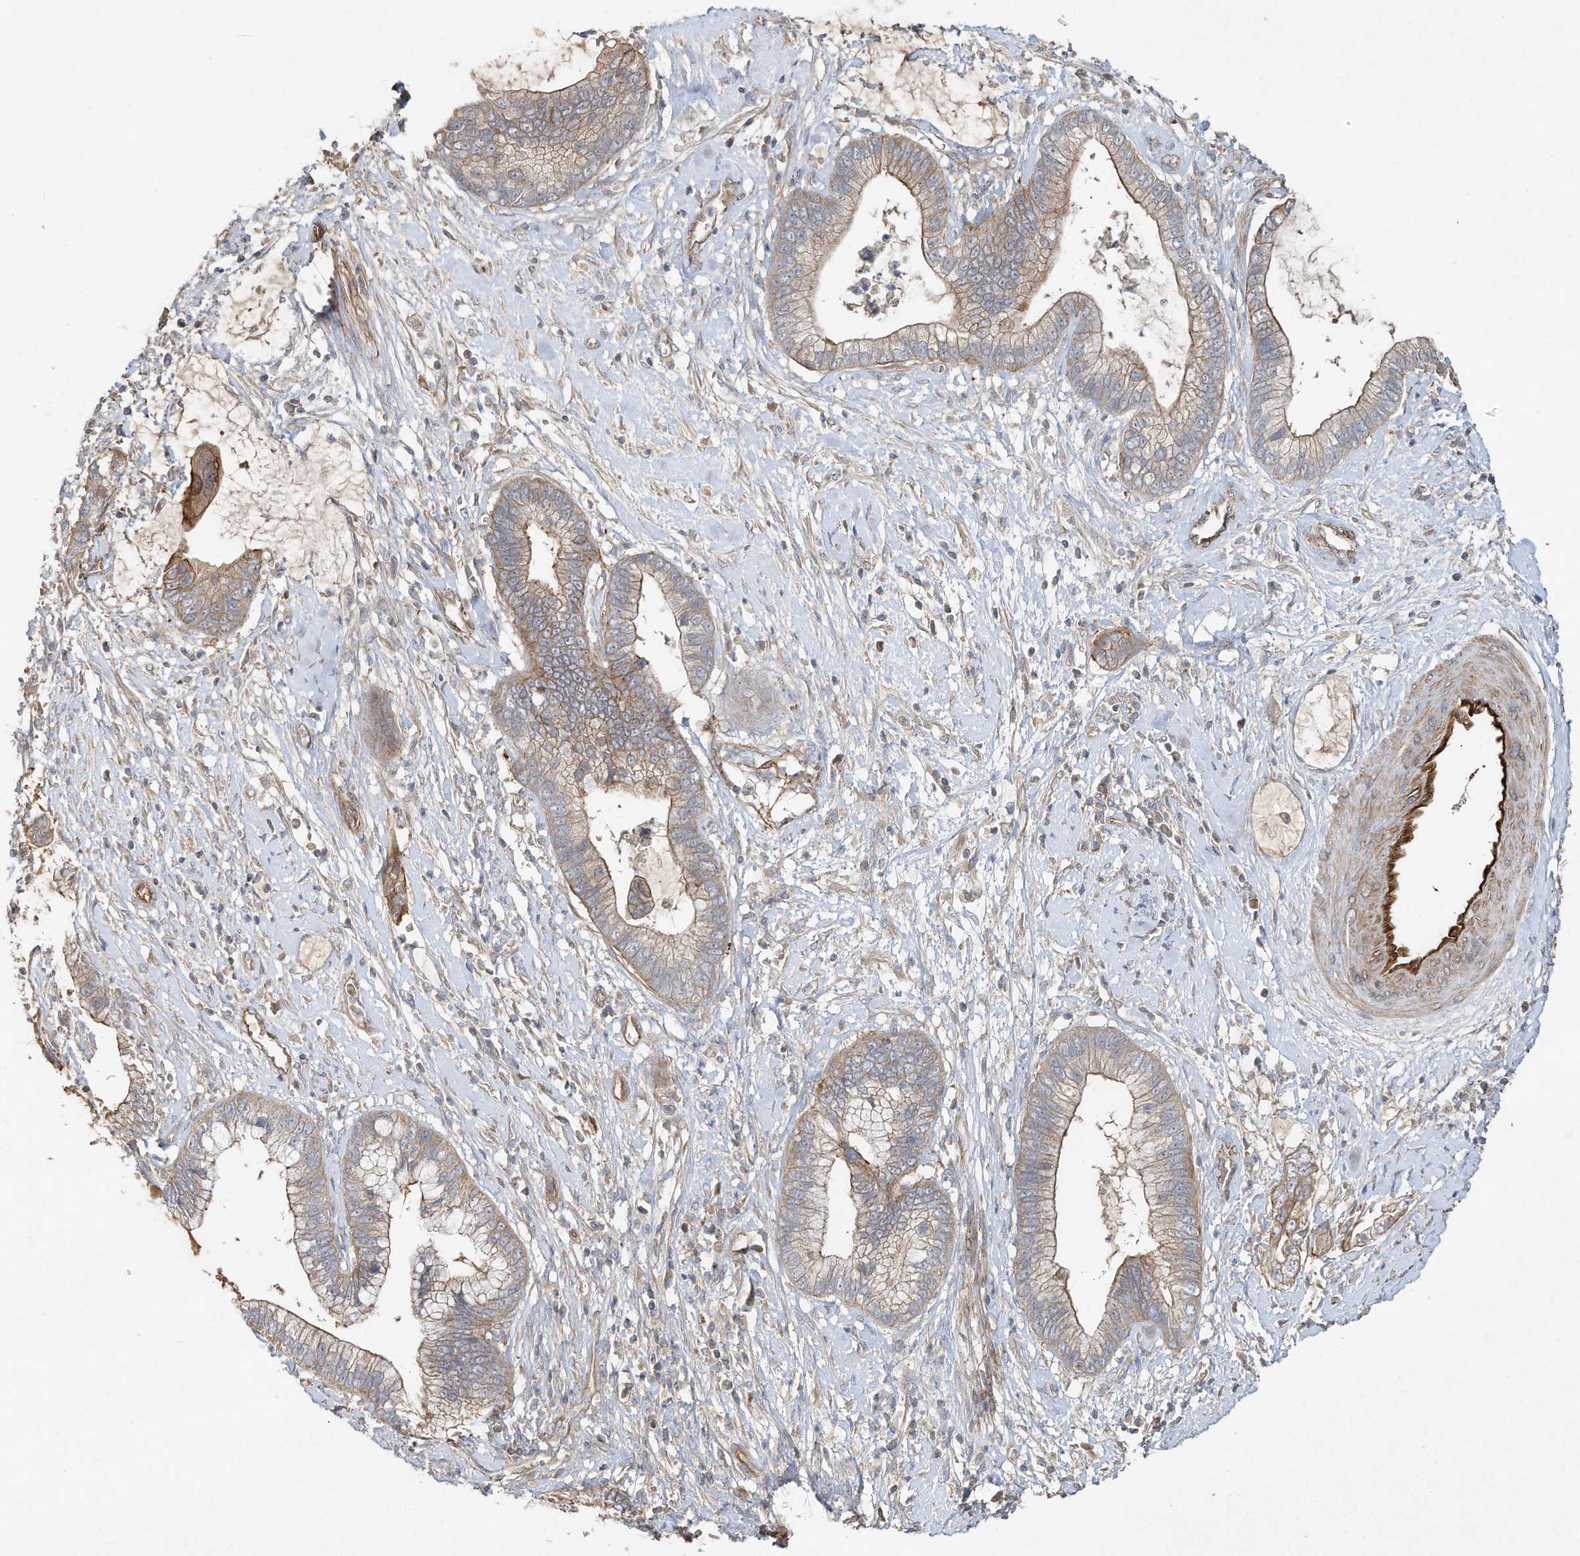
{"staining": {"intensity": "moderate", "quantity": "25%-75%", "location": "cytoplasmic/membranous"}, "tissue": "cervical cancer", "cell_type": "Tumor cells", "image_type": "cancer", "snomed": [{"axis": "morphology", "description": "Adenocarcinoma, NOS"}, {"axis": "topography", "description": "Cervix"}], "caption": "Human cervical cancer stained with a brown dye demonstrates moderate cytoplasmic/membranous positive expression in about 25%-75% of tumor cells.", "gene": "HTR5A", "patient": {"sex": "female", "age": 44}}